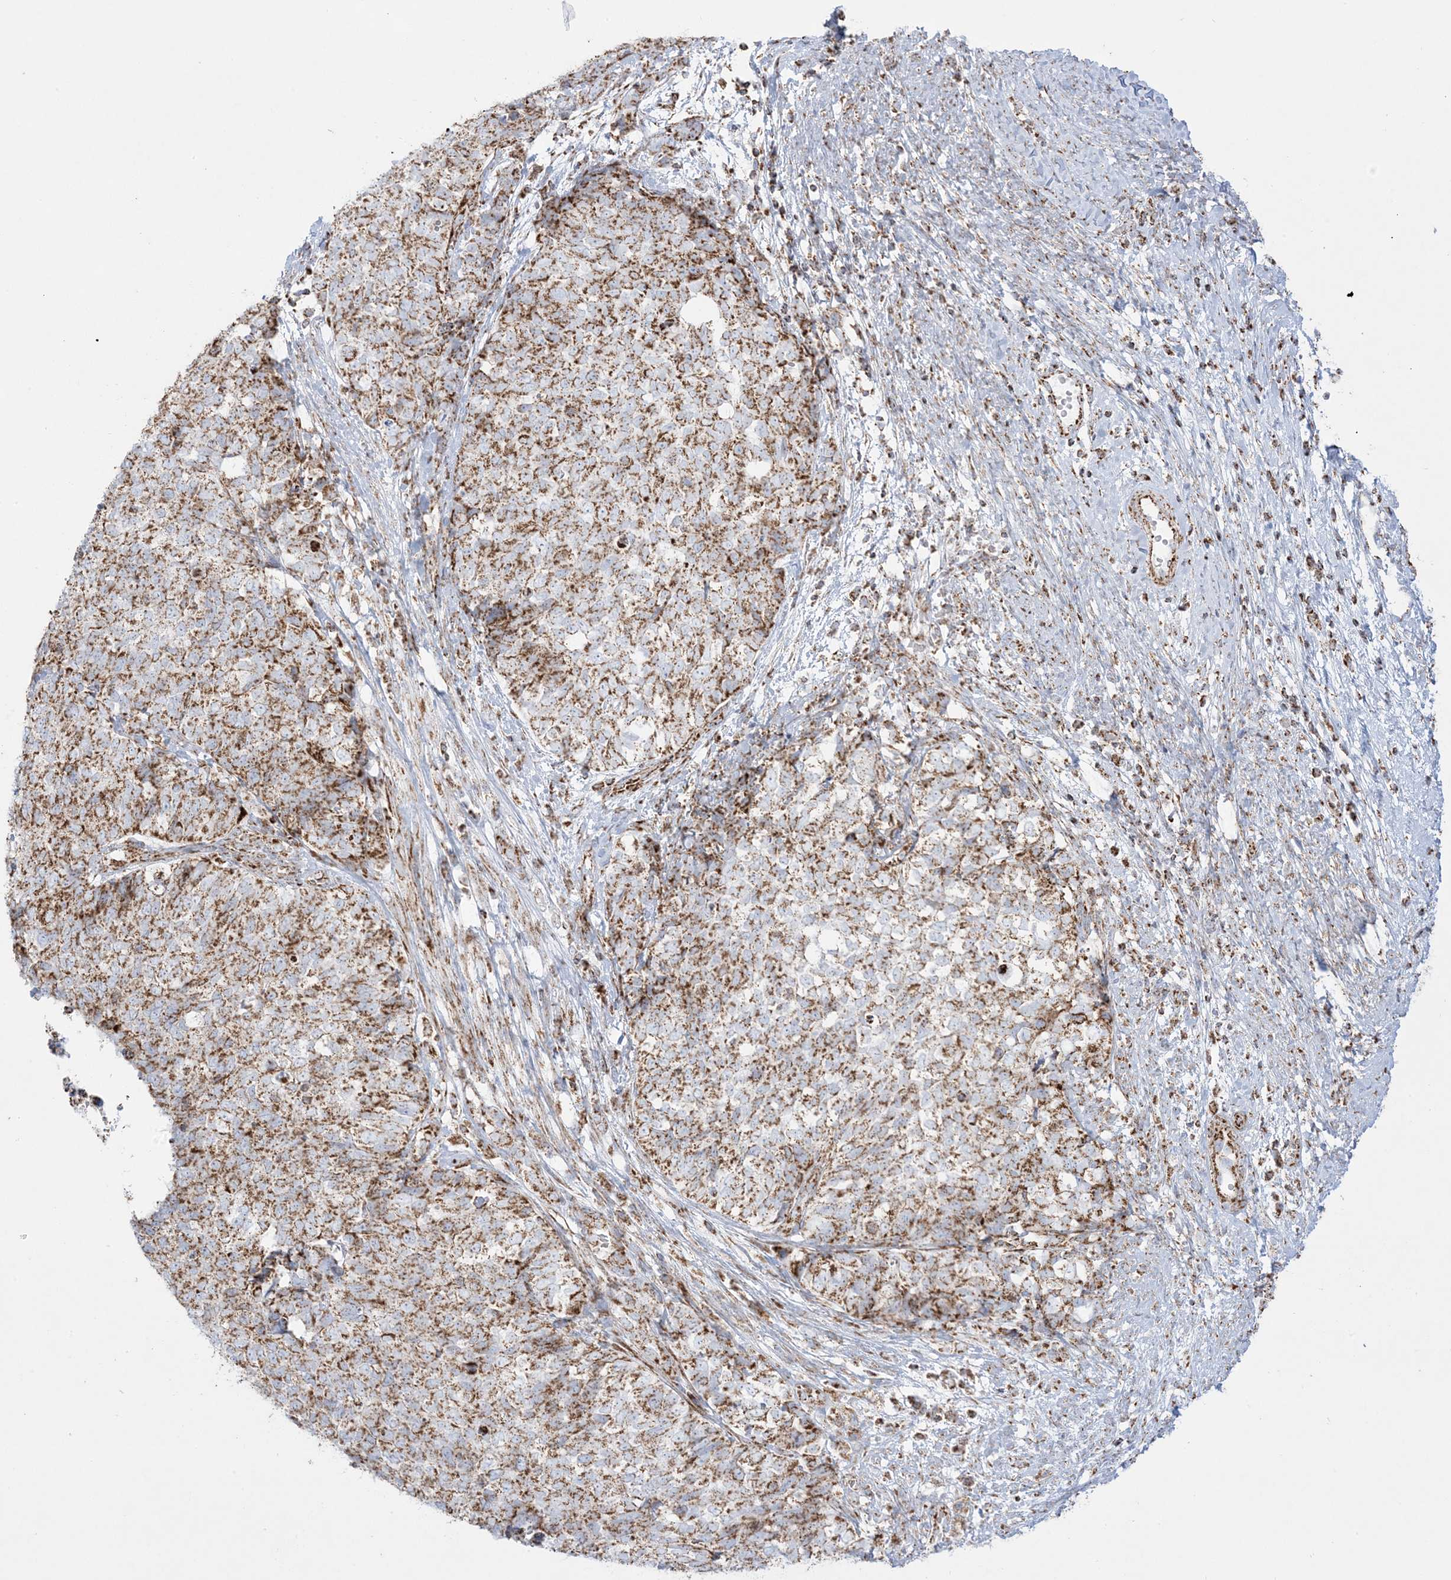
{"staining": {"intensity": "moderate", "quantity": ">75%", "location": "cytoplasmic/membranous"}, "tissue": "cervical cancer", "cell_type": "Tumor cells", "image_type": "cancer", "snomed": [{"axis": "morphology", "description": "Squamous cell carcinoma, NOS"}, {"axis": "topography", "description": "Cervix"}], "caption": "The photomicrograph reveals staining of cervical cancer (squamous cell carcinoma), revealing moderate cytoplasmic/membranous protein expression (brown color) within tumor cells.", "gene": "MRPS36", "patient": {"sex": "female", "age": 63}}